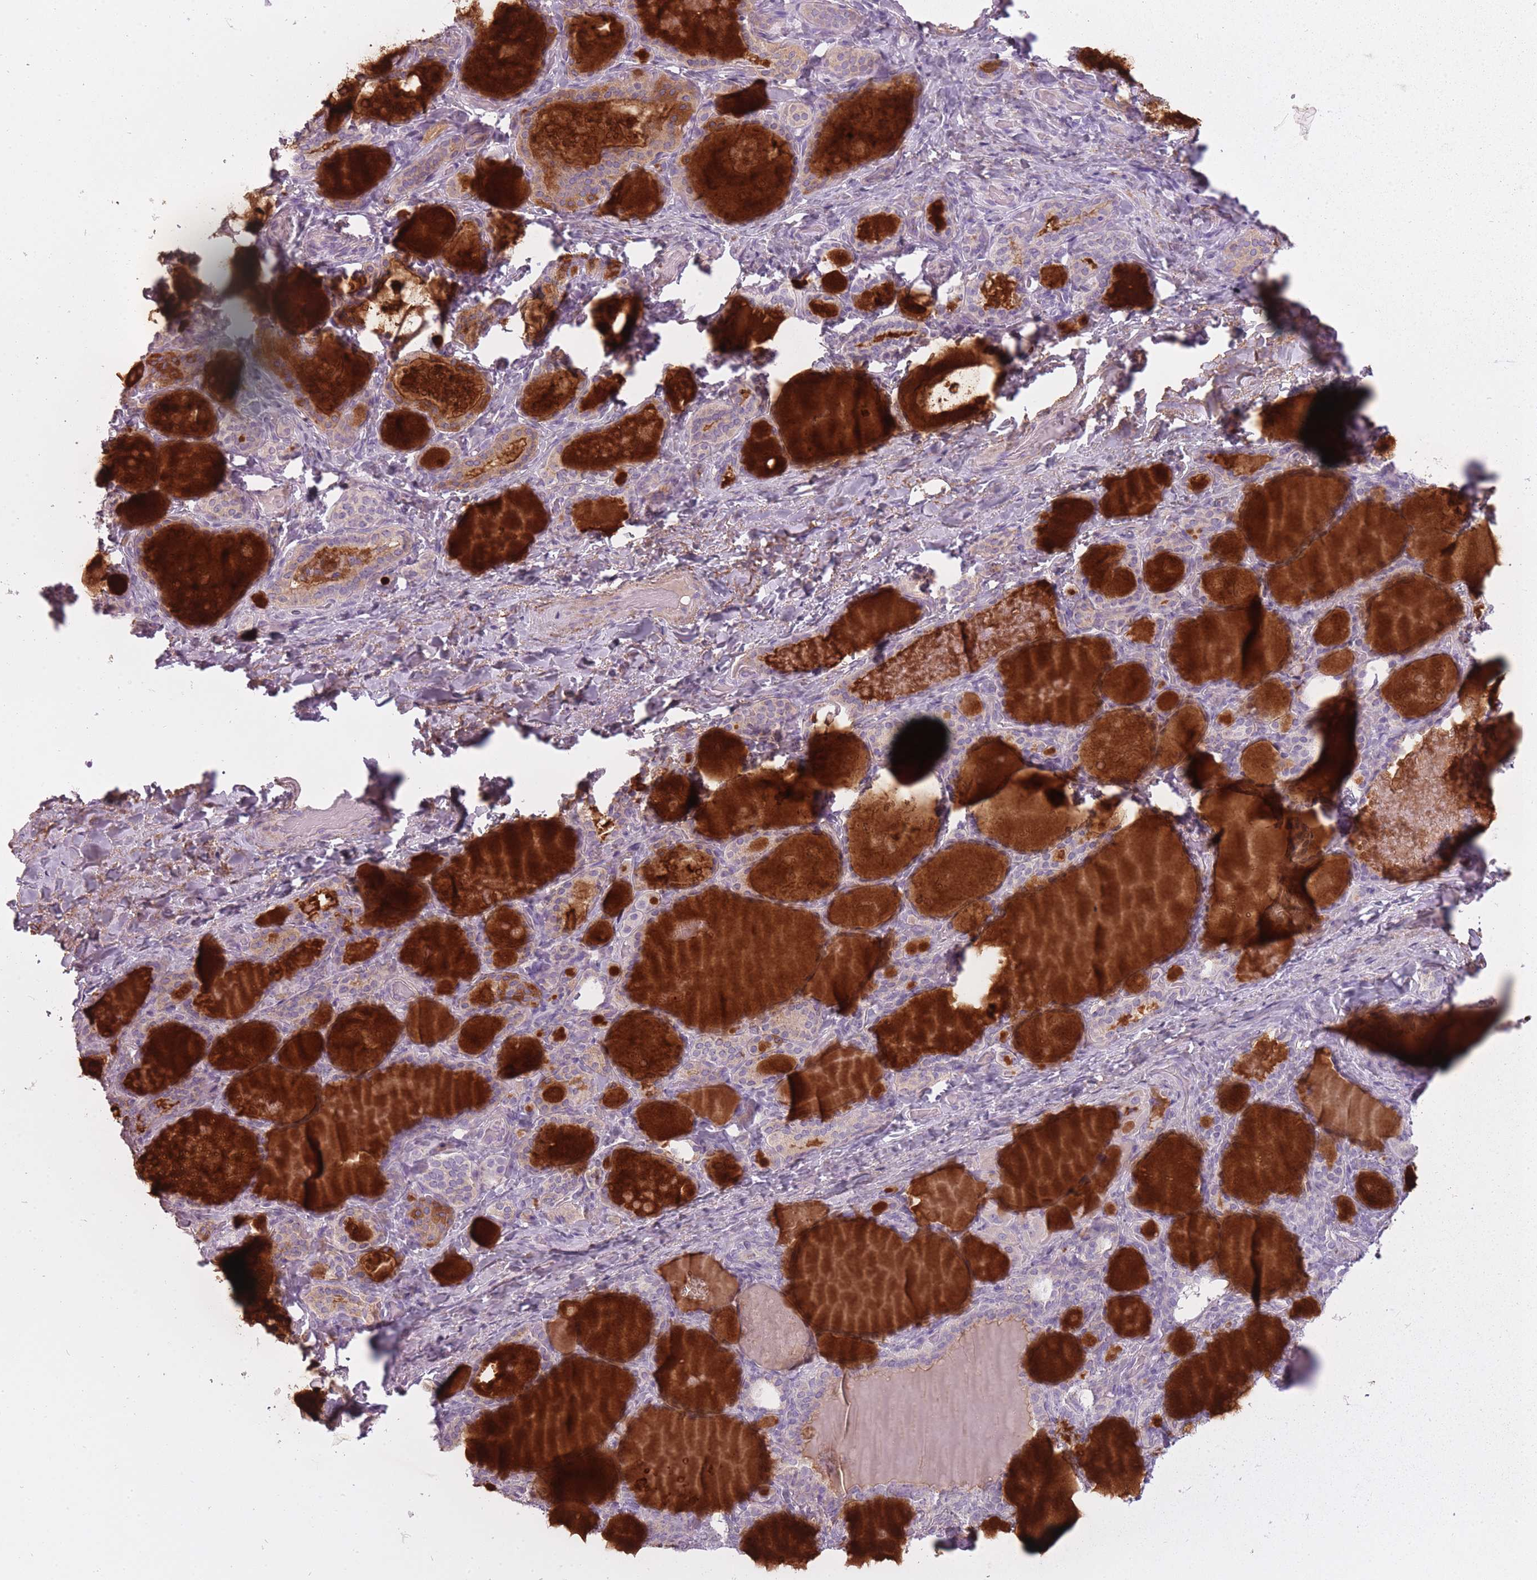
{"staining": {"intensity": "negative", "quantity": "none", "location": "none"}, "tissue": "thyroid gland", "cell_type": "Glandular cells", "image_type": "normal", "snomed": [{"axis": "morphology", "description": "Normal tissue, NOS"}, {"axis": "topography", "description": "Thyroid gland"}], "caption": "A histopathology image of human thyroid gland is negative for staining in glandular cells. The staining was performed using DAB to visualize the protein expression in brown, while the nuclei were stained in blue with hematoxylin (Magnification: 20x).", "gene": "RFX4", "patient": {"sex": "female", "age": 46}}